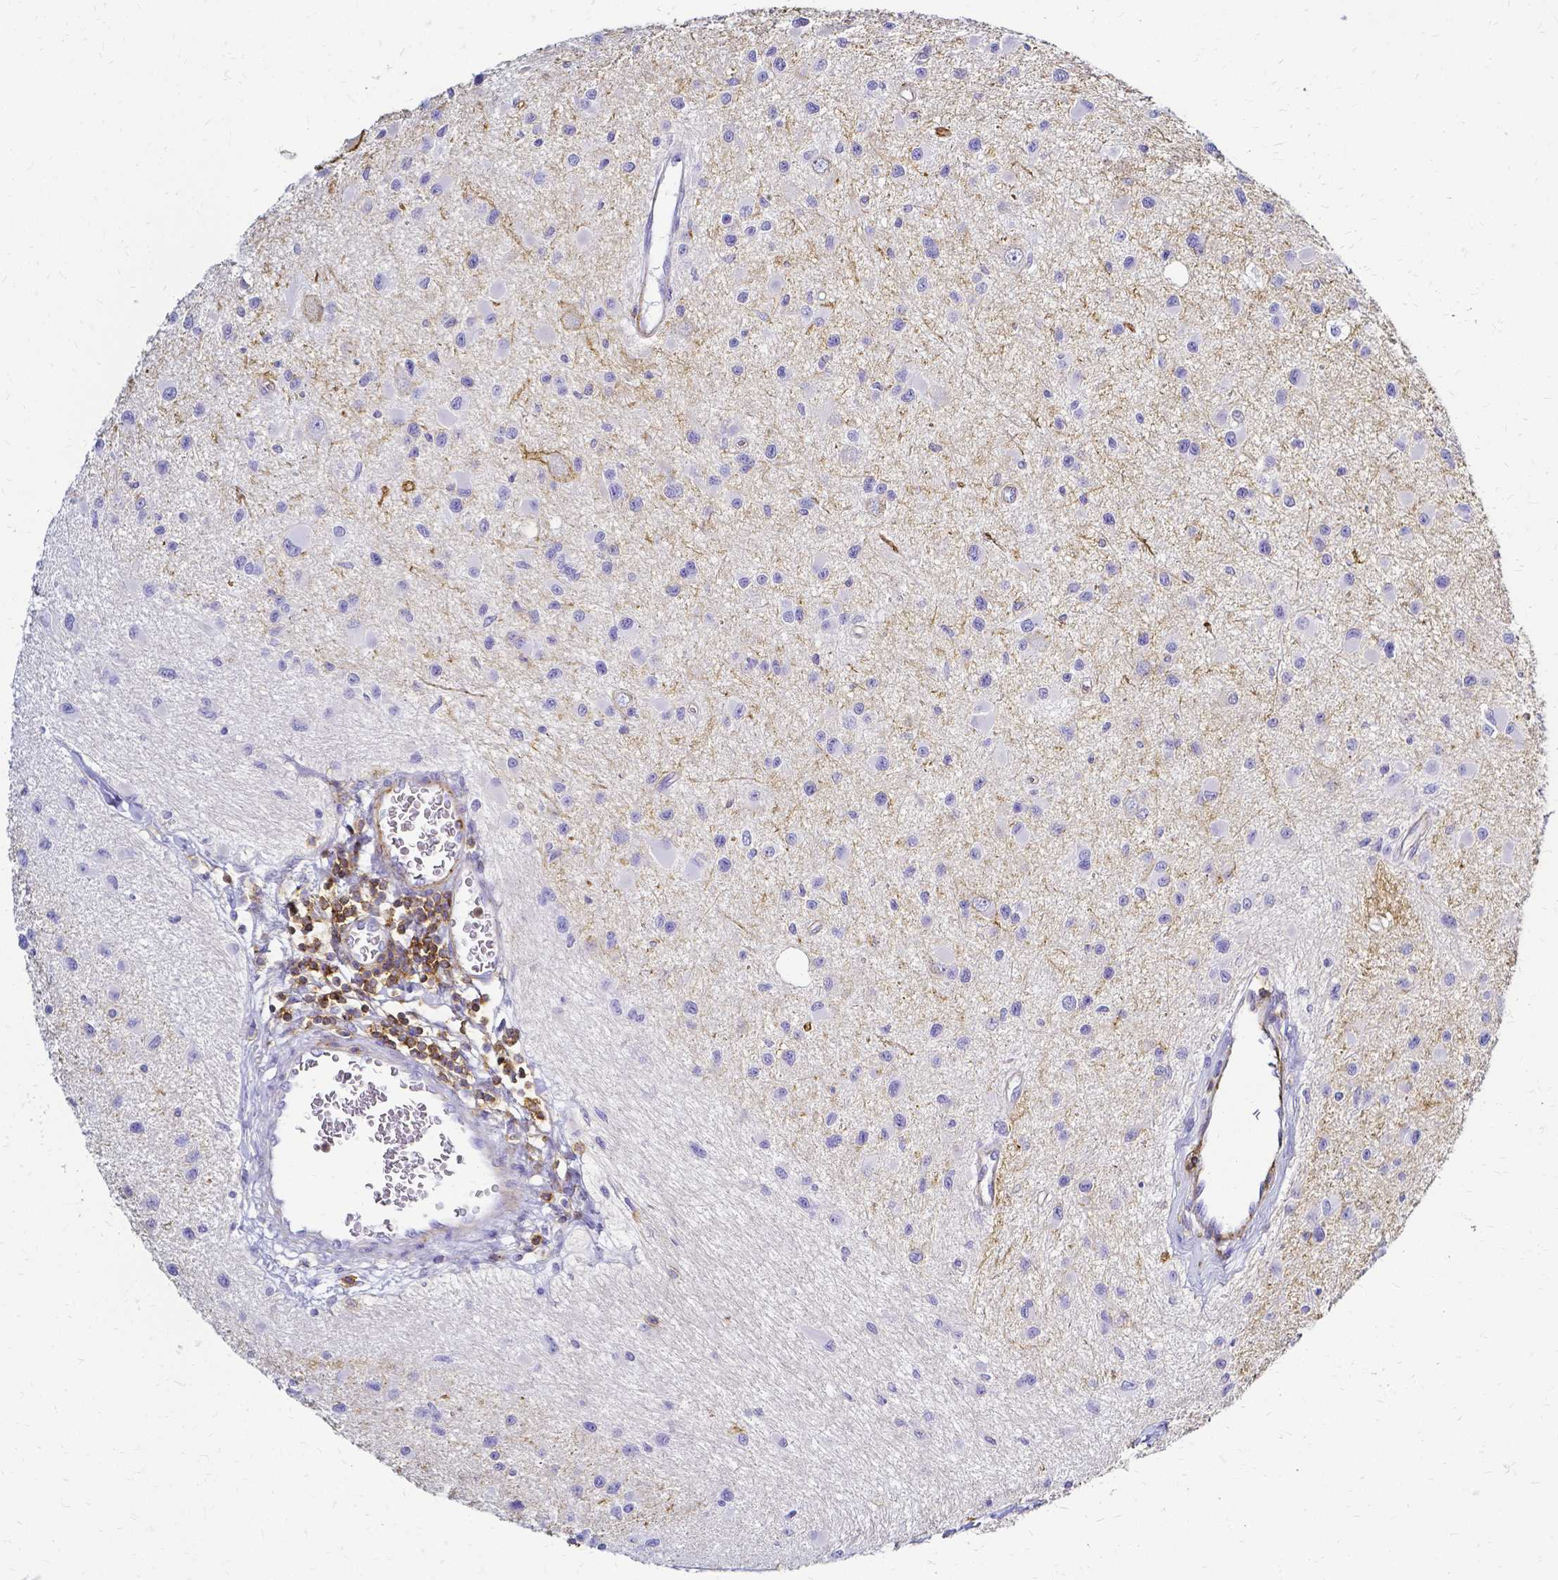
{"staining": {"intensity": "negative", "quantity": "none", "location": "none"}, "tissue": "glioma", "cell_type": "Tumor cells", "image_type": "cancer", "snomed": [{"axis": "morphology", "description": "Glioma, malignant, High grade"}, {"axis": "topography", "description": "Brain"}], "caption": "IHC micrograph of human malignant glioma (high-grade) stained for a protein (brown), which displays no expression in tumor cells. (DAB (3,3'-diaminobenzidine) immunohistochemistry (IHC) visualized using brightfield microscopy, high magnification).", "gene": "HSPA12A", "patient": {"sex": "male", "age": 54}}